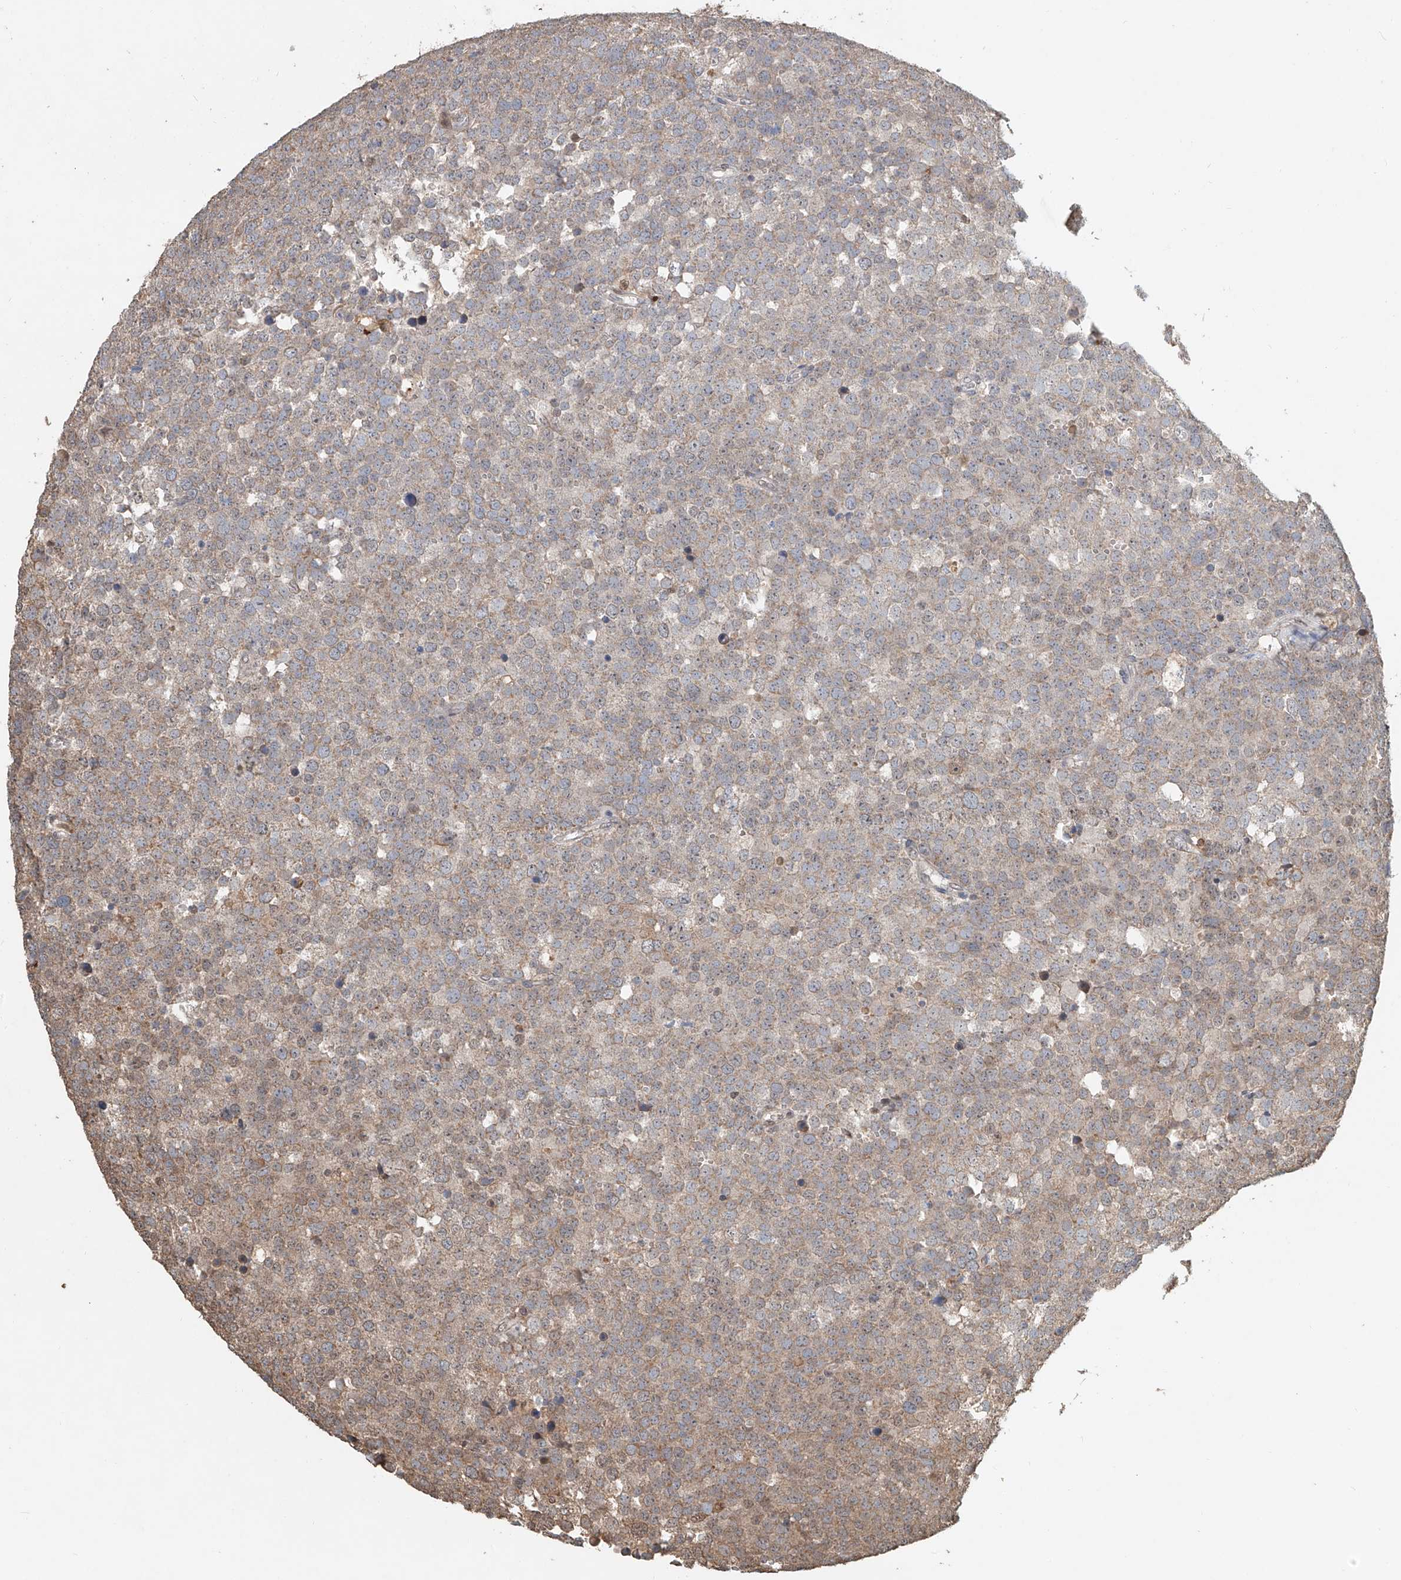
{"staining": {"intensity": "weak", "quantity": ">75%", "location": "cytoplasmic/membranous"}, "tissue": "testis cancer", "cell_type": "Tumor cells", "image_type": "cancer", "snomed": [{"axis": "morphology", "description": "Seminoma, NOS"}, {"axis": "topography", "description": "Testis"}], "caption": "Weak cytoplasmic/membranous staining is present in approximately >75% of tumor cells in testis seminoma. (IHC, brightfield microscopy, high magnification).", "gene": "RMND1", "patient": {"sex": "male", "age": 71}}